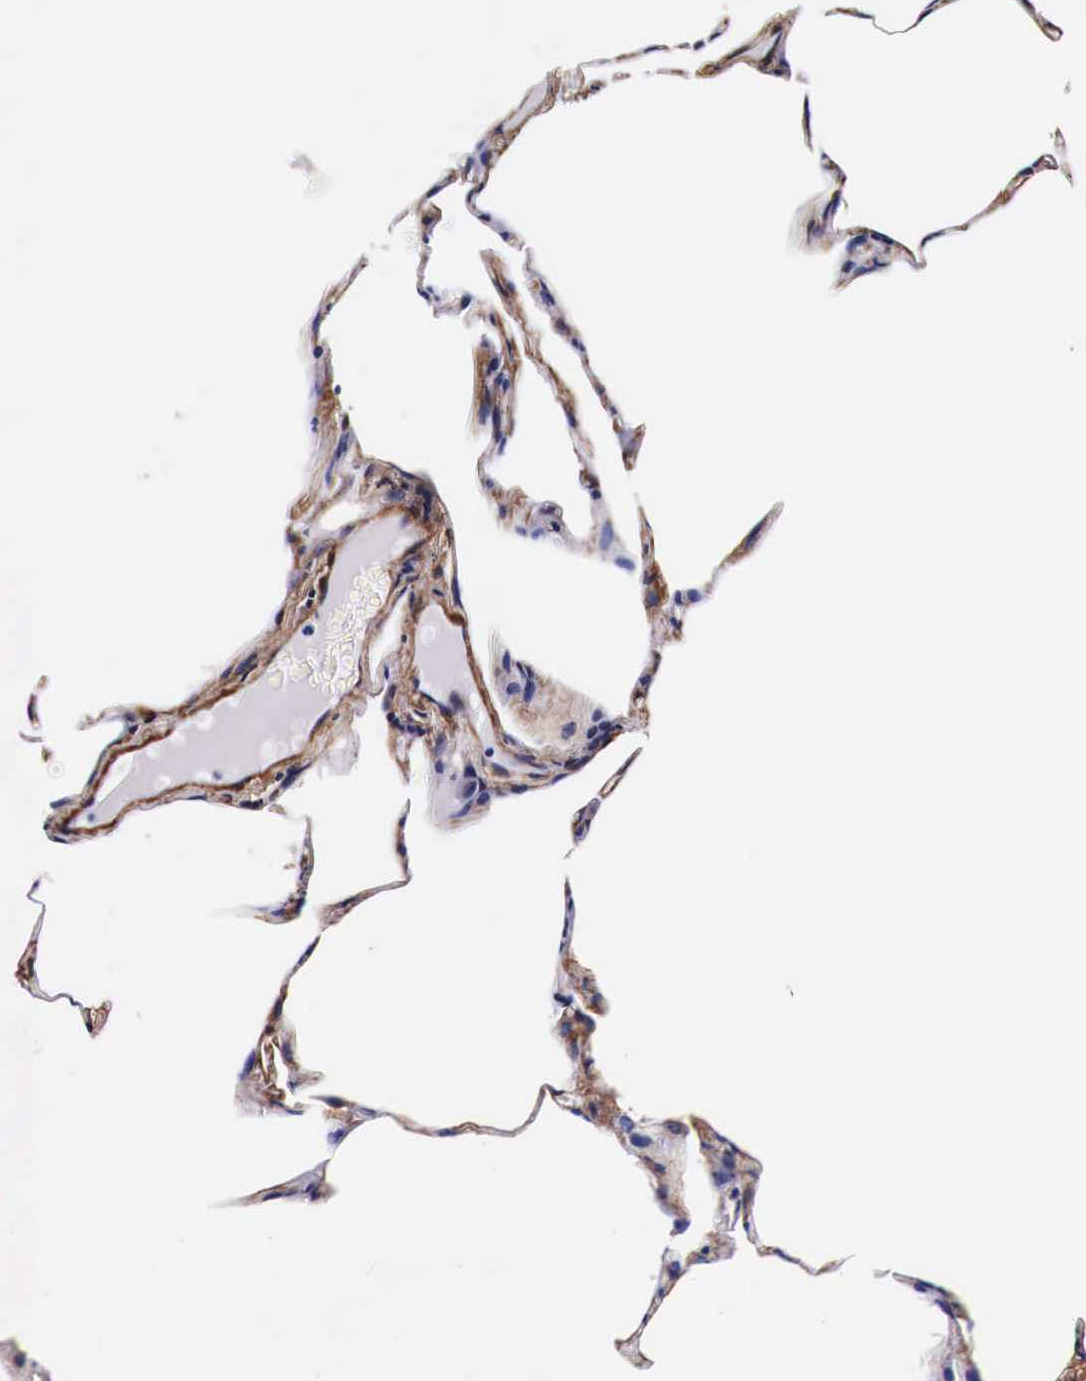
{"staining": {"intensity": "negative", "quantity": "none", "location": "none"}, "tissue": "lung", "cell_type": "Alveolar cells", "image_type": "normal", "snomed": [{"axis": "morphology", "description": "Normal tissue, NOS"}, {"axis": "topography", "description": "Lung"}], "caption": "DAB (3,3'-diaminobenzidine) immunohistochemical staining of benign lung displays no significant expression in alveolar cells.", "gene": "HSPB1", "patient": {"sex": "female", "age": 75}}